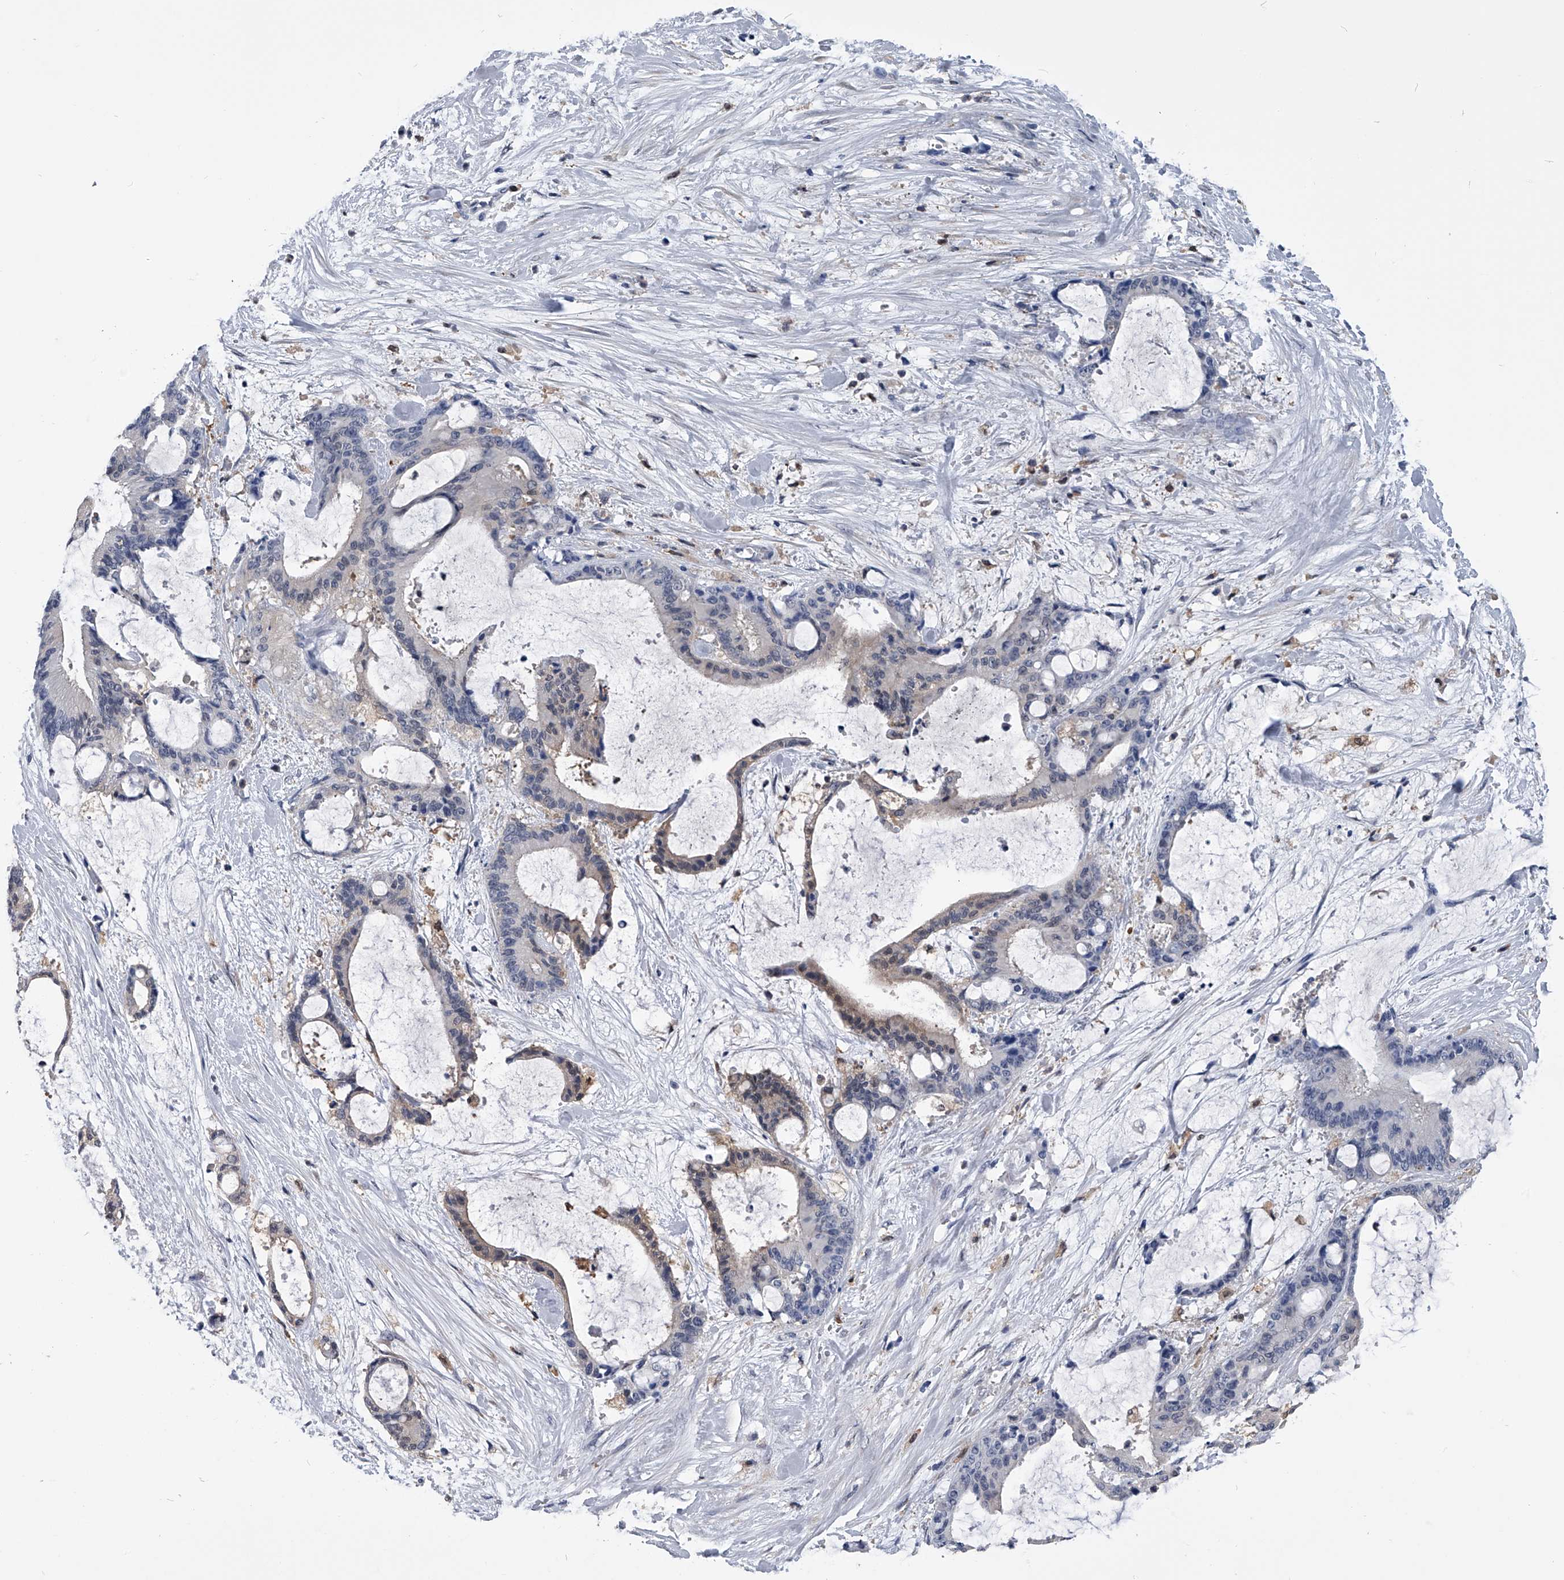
{"staining": {"intensity": "weak", "quantity": "<25%", "location": "cytoplasmic/membranous"}, "tissue": "liver cancer", "cell_type": "Tumor cells", "image_type": "cancer", "snomed": [{"axis": "morphology", "description": "Cholangiocarcinoma"}, {"axis": "topography", "description": "Liver"}], "caption": "Tumor cells show no significant positivity in cholangiocarcinoma (liver).", "gene": "PDXK", "patient": {"sex": "female", "age": 73}}